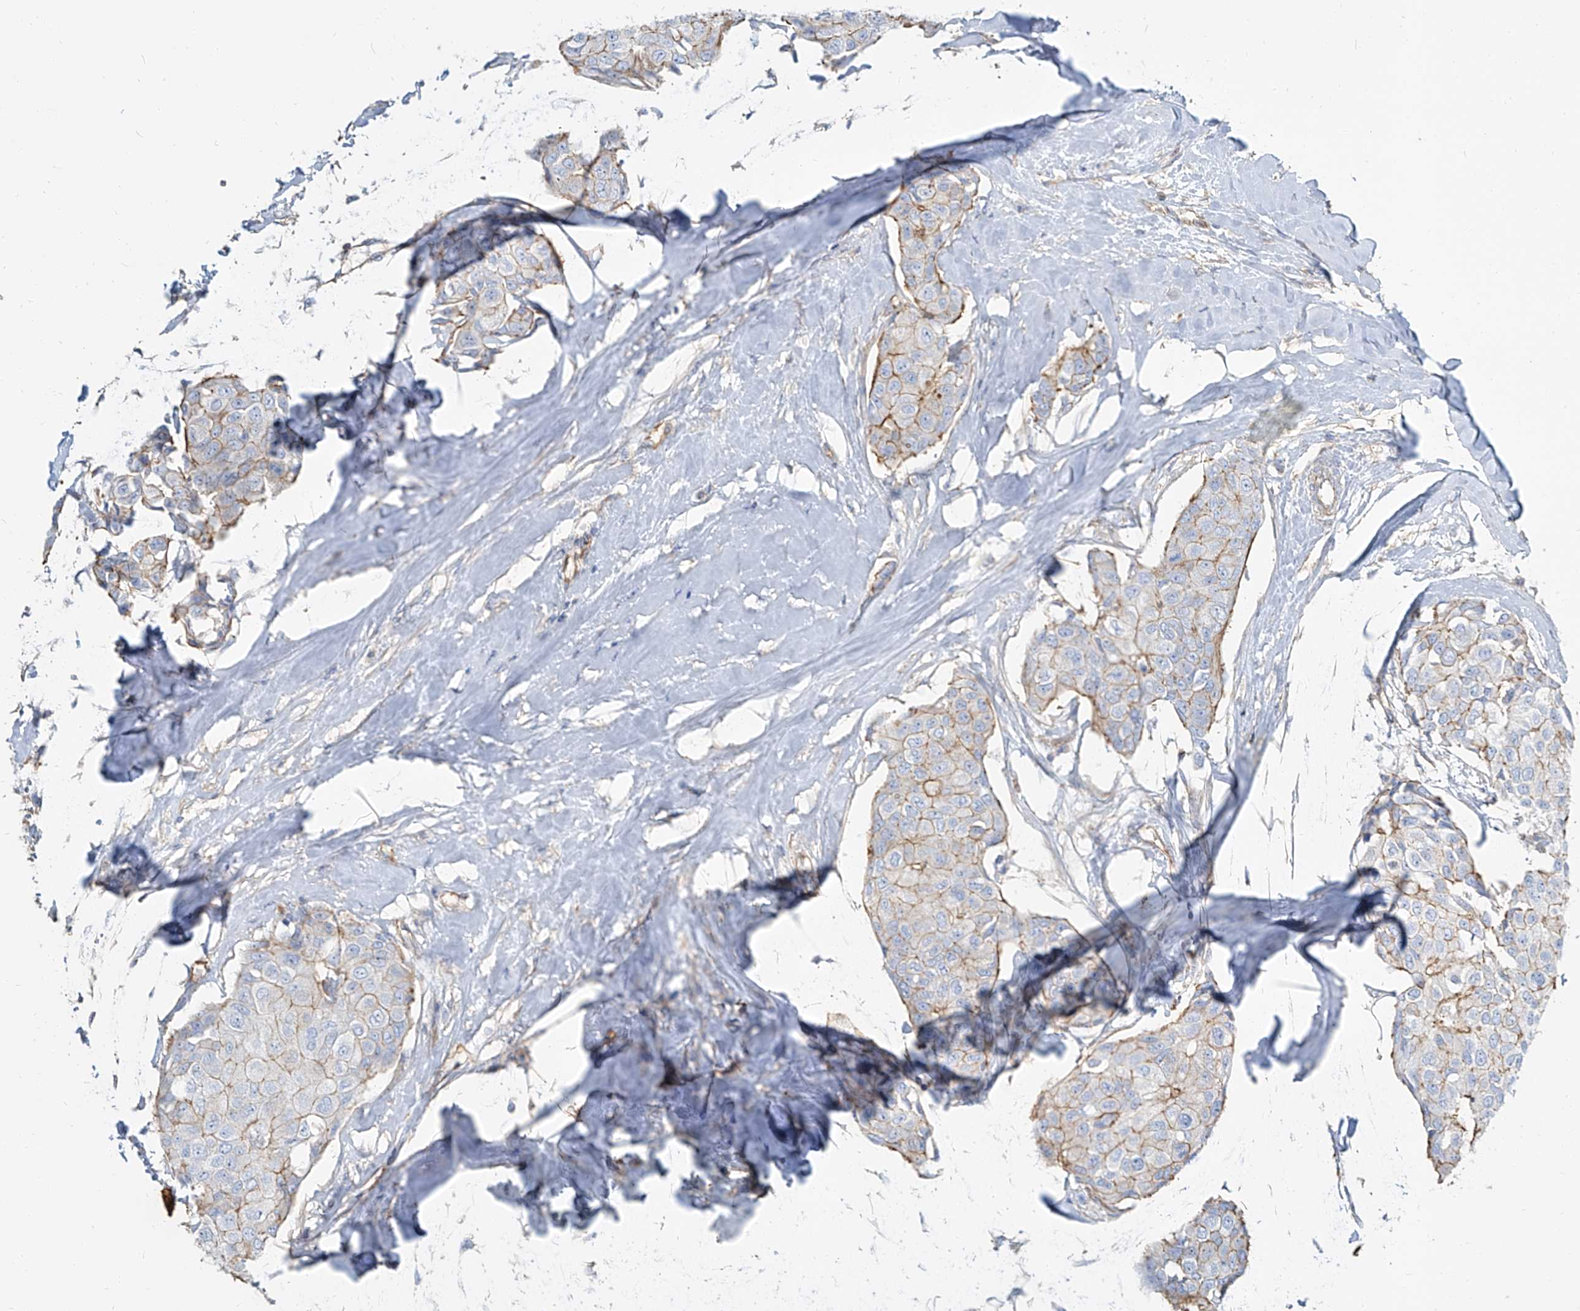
{"staining": {"intensity": "moderate", "quantity": "25%-75%", "location": "cytoplasmic/membranous"}, "tissue": "breast cancer", "cell_type": "Tumor cells", "image_type": "cancer", "snomed": [{"axis": "morphology", "description": "Duct carcinoma"}, {"axis": "topography", "description": "Breast"}], "caption": "Tumor cells demonstrate medium levels of moderate cytoplasmic/membranous staining in approximately 25%-75% of cells in human breast intraductal carcinoma. (IHC, brightfield microscopy, high magnification).", "gene": "TXLNB", "patient": {"sex": "female", "age": 80}}